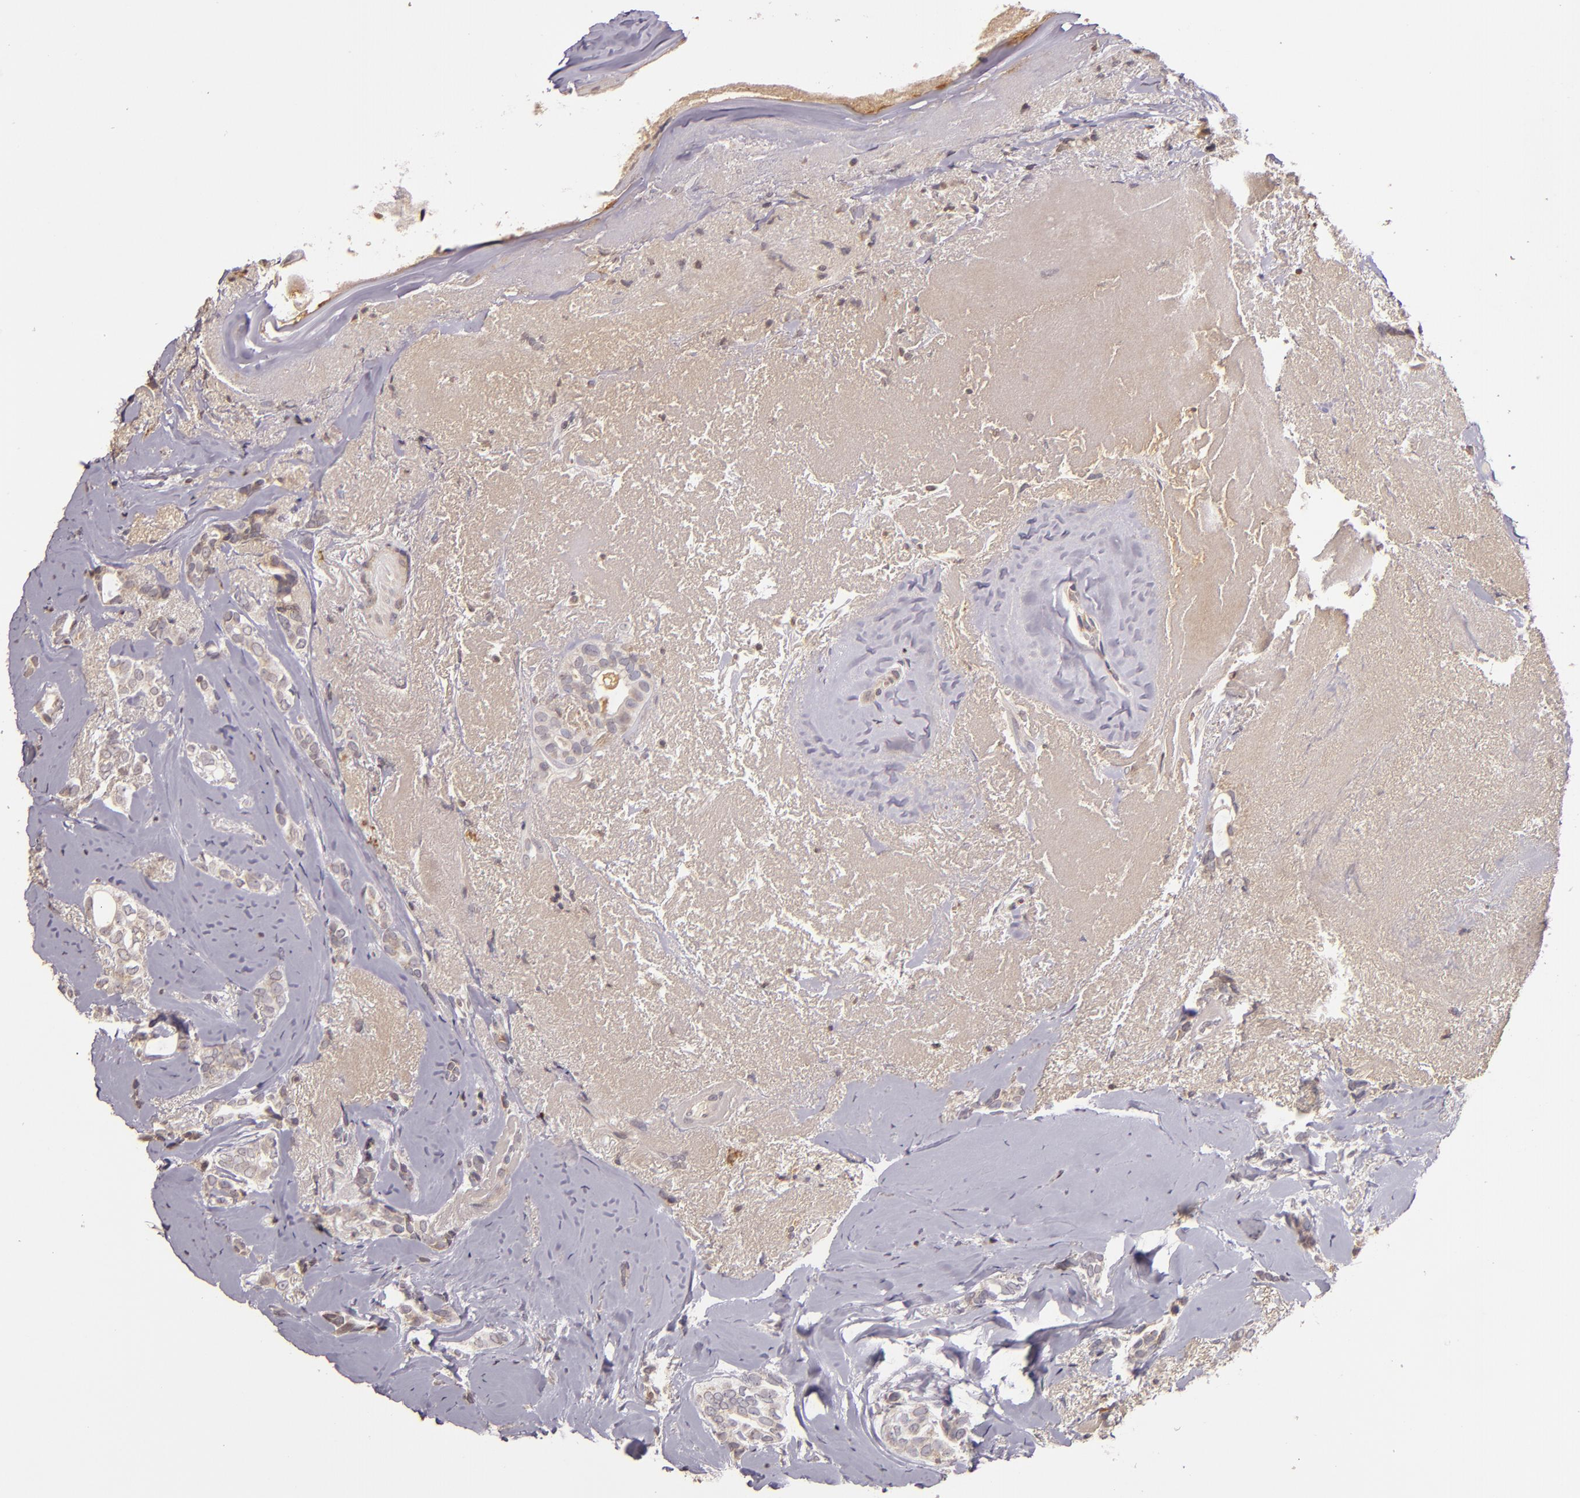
{"staining": {"intensity": "weak", "quantity": "<25%", "location": "cytoplasmic/membranous"}, "tissue": "breast cancer", "cell_type": "Tumor cells", "image_type": "cancer", "snomed": [{"axis": "morphology", "description": "Duct carcinoma"}, {"axis": "topography", "description": "Breast"}], "caption": "Immunohistochemistry (IHC) histopathology image of neoplastic tissue: human breast infiltrating ductal carcinoma stained with DAB (3,3'-diaminobenzidine) shows no significant protein expression in tumor cells. (DAB (3,3'-diaminobenzidine) immunohistochemistry (IHC) with hematoxylin counter stain).", "gene": "ABL1", "patient": {"sex": "female", "age": 54}}